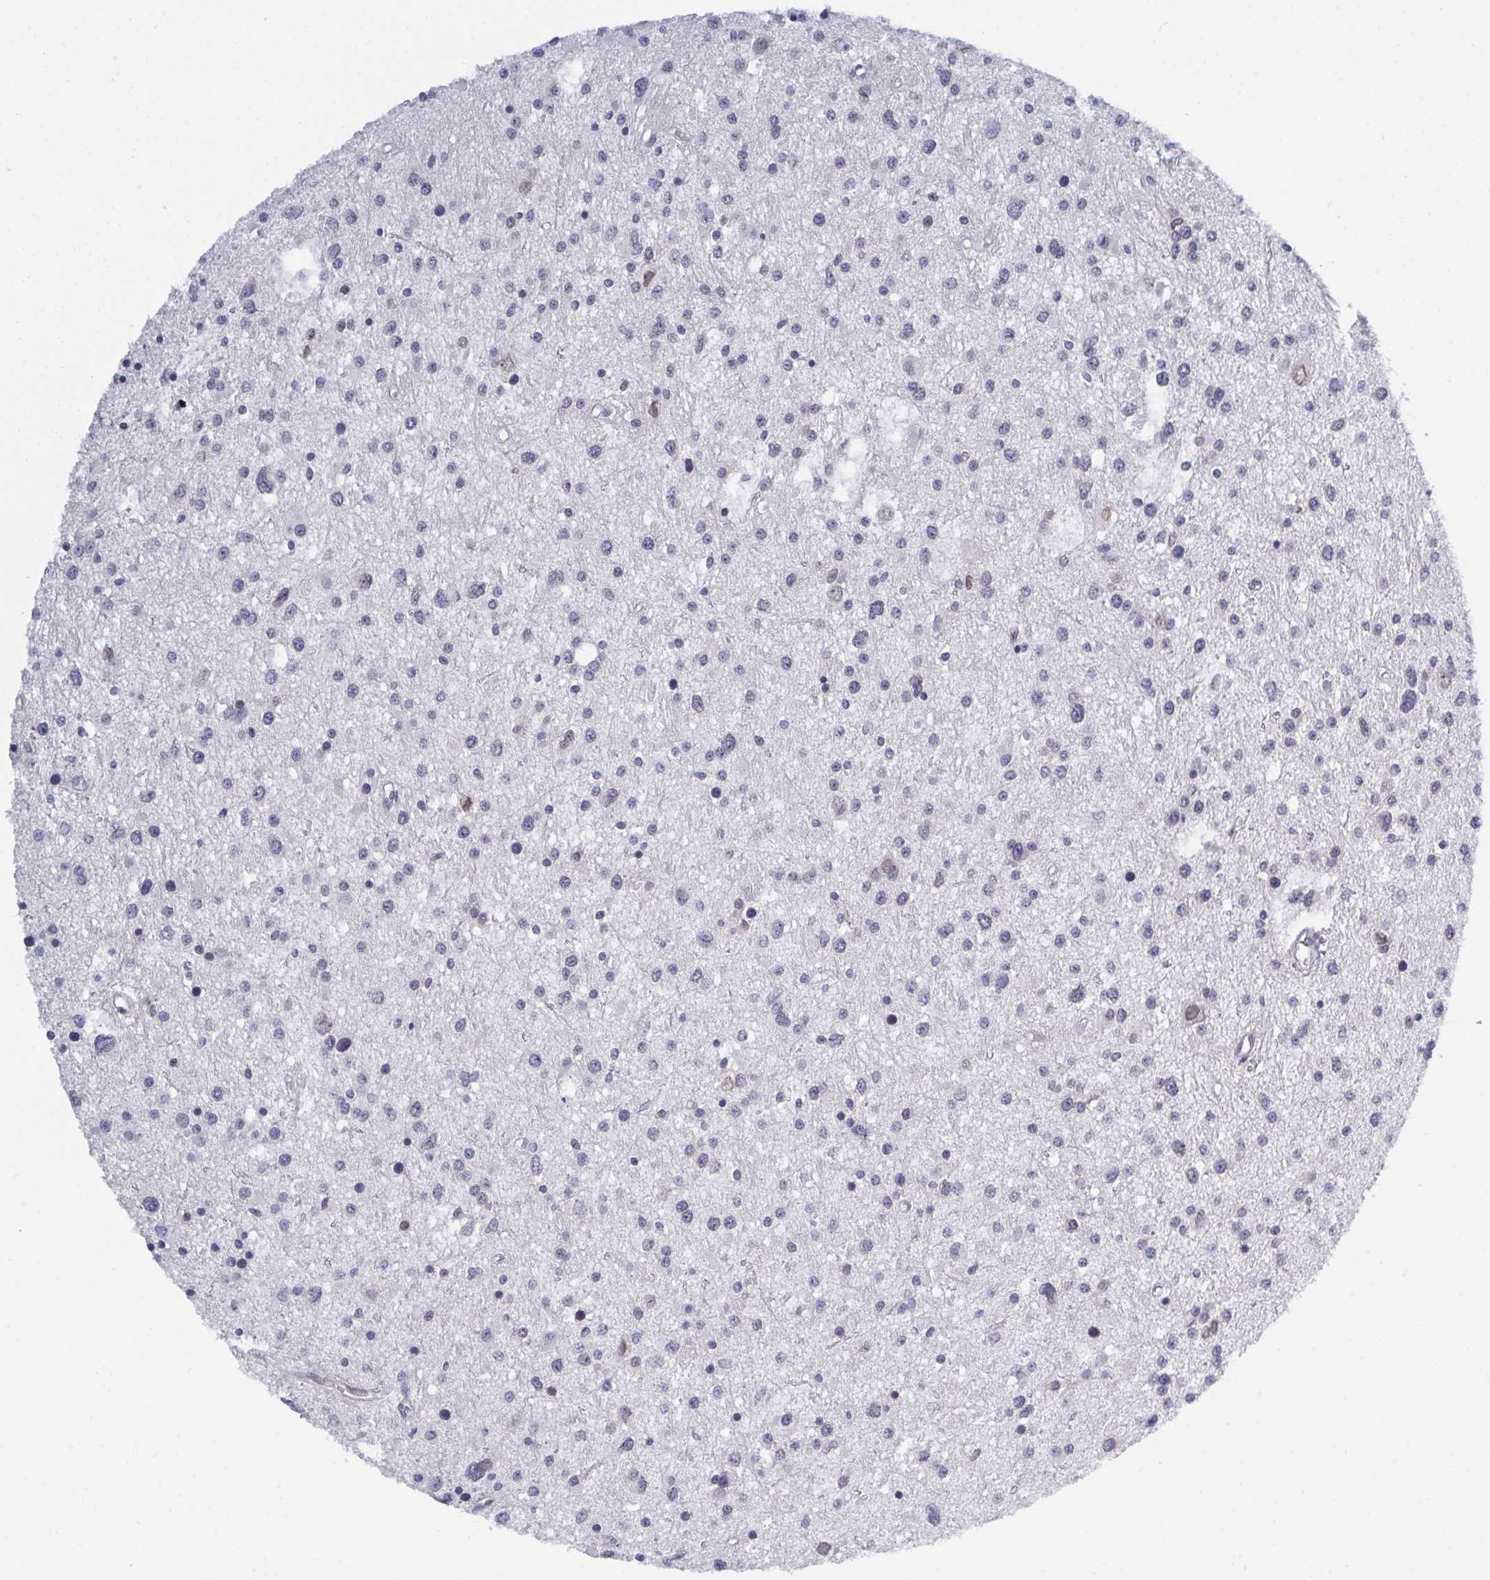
{"staining": {"intensity": "weak", "quantity": "<25%", "location": "nuclear"}, "tissue": "glioma", "cell_type": "Tumor cells", "image_type": "cancer", "snomed": [{"axis": "morphology", "description": "Glioma, malignant, High grade"}, {"axis": "topography", "description": "Brain"}], "caption": "The micrograph exhibits no significant positivity in tumor cells of glioma. The staining was performed using DAB to visualize the protein expression in brown, while the nuclei were stained in blue with hematoxylin (Magnification: 20x).", "gene": "BMAL2", "patient": {"sex": "male", "age": 54}}